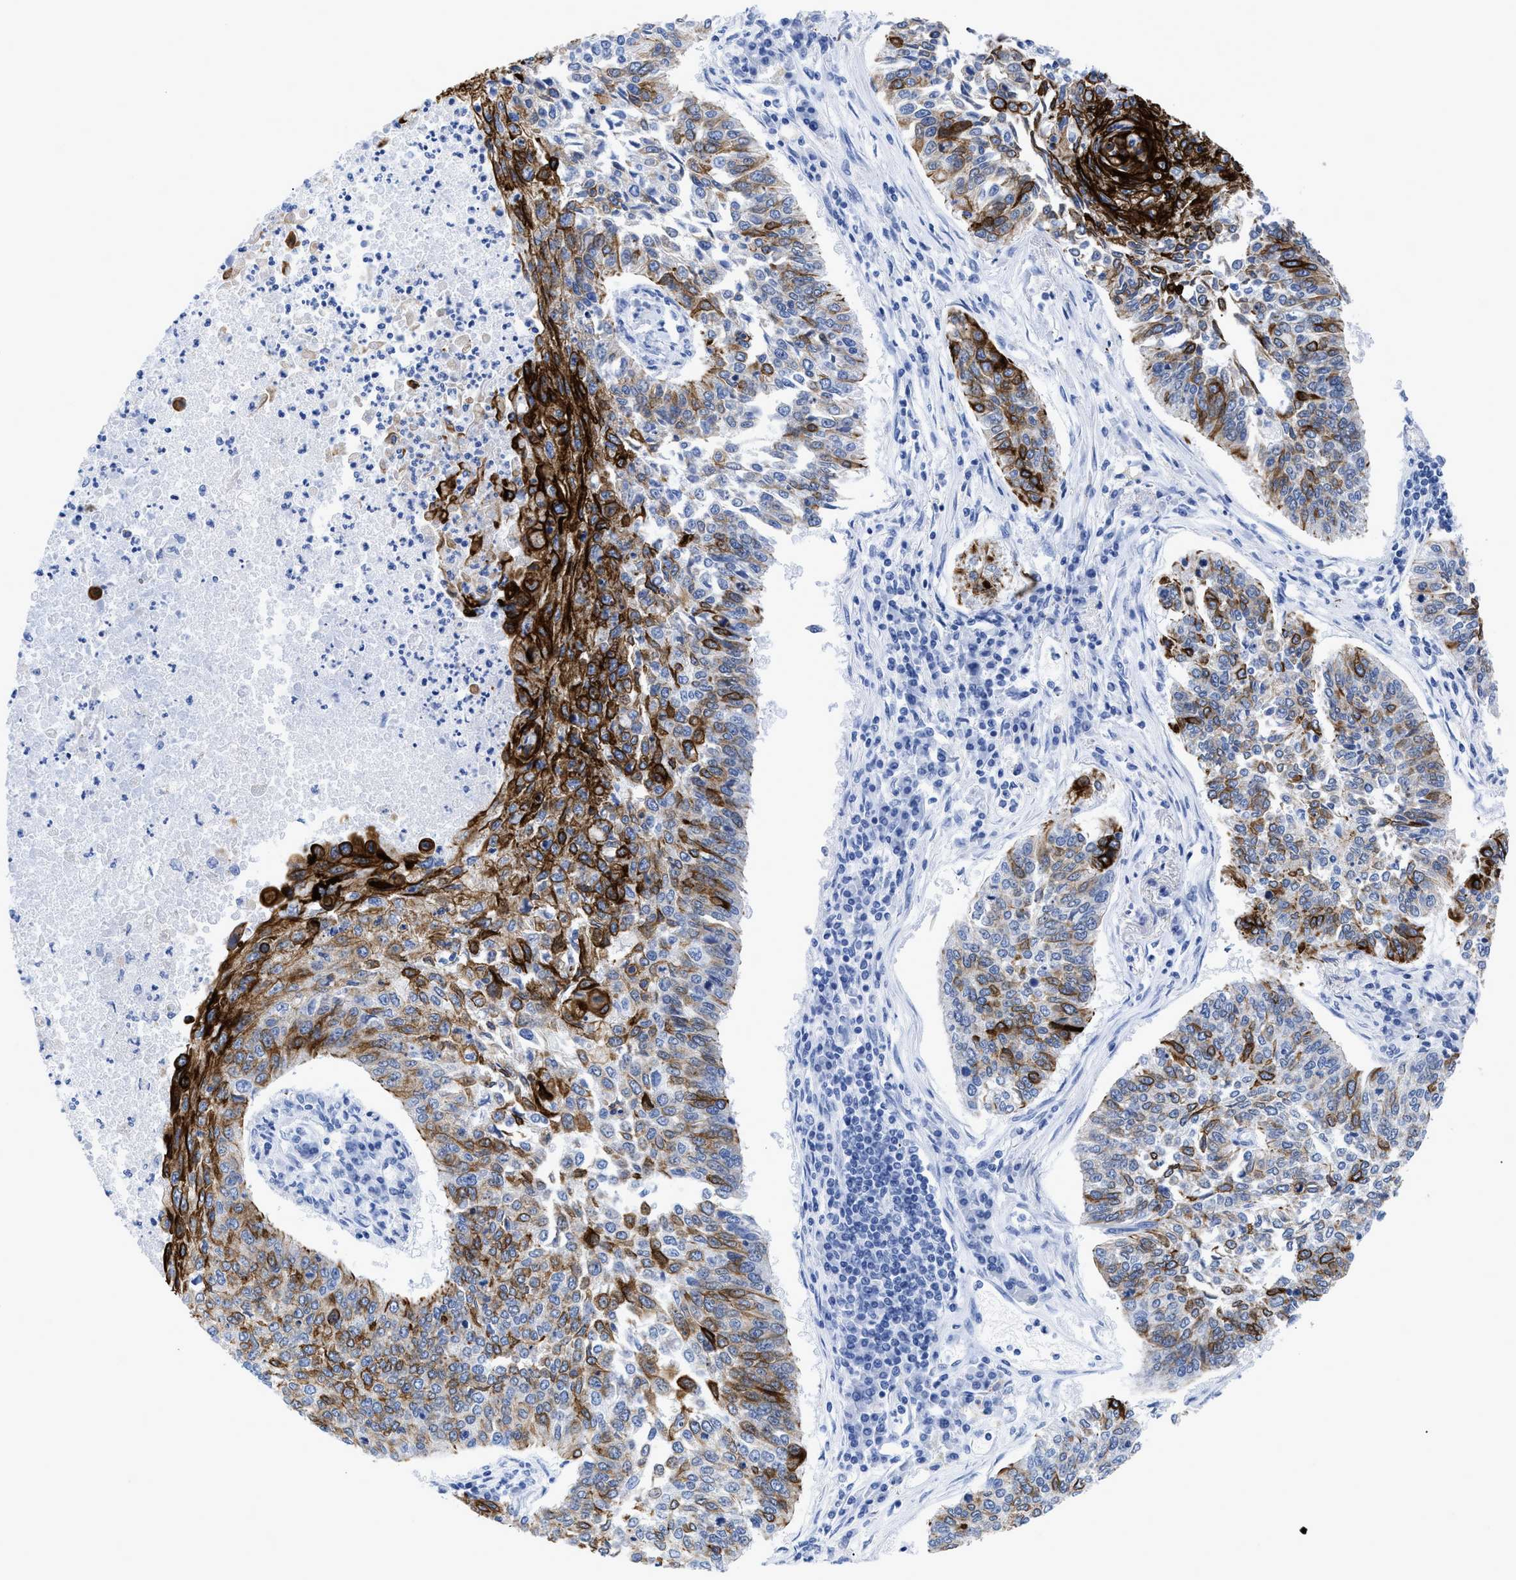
{"staining": {"intensity": "strong", "quantity": "25%-75%", "location": "cytoplasmic/membranous"}, "tissue": "lung cancer", "cell_type": "Tumor cells", "image_type": "cancer", "snomed": [{"axis": "morphology", "description": "Normal tissue, NOS"}, {"axis": "morphology", "description": "Squamous cell carcinoma, NOS"}, {"axis": "topography", "description": "Cartilage tissue"}, {"axis": "topography", "description": "Bronchus"}, {"axis": "topography", "description": "Lung"}], "caption": "Human squamous cell carcinoma (lung) stained with a protein marker exhibits strong staining in tumor cells.", "gene": "DUSP26", "patient": {"sex": "female", "age": 49}}